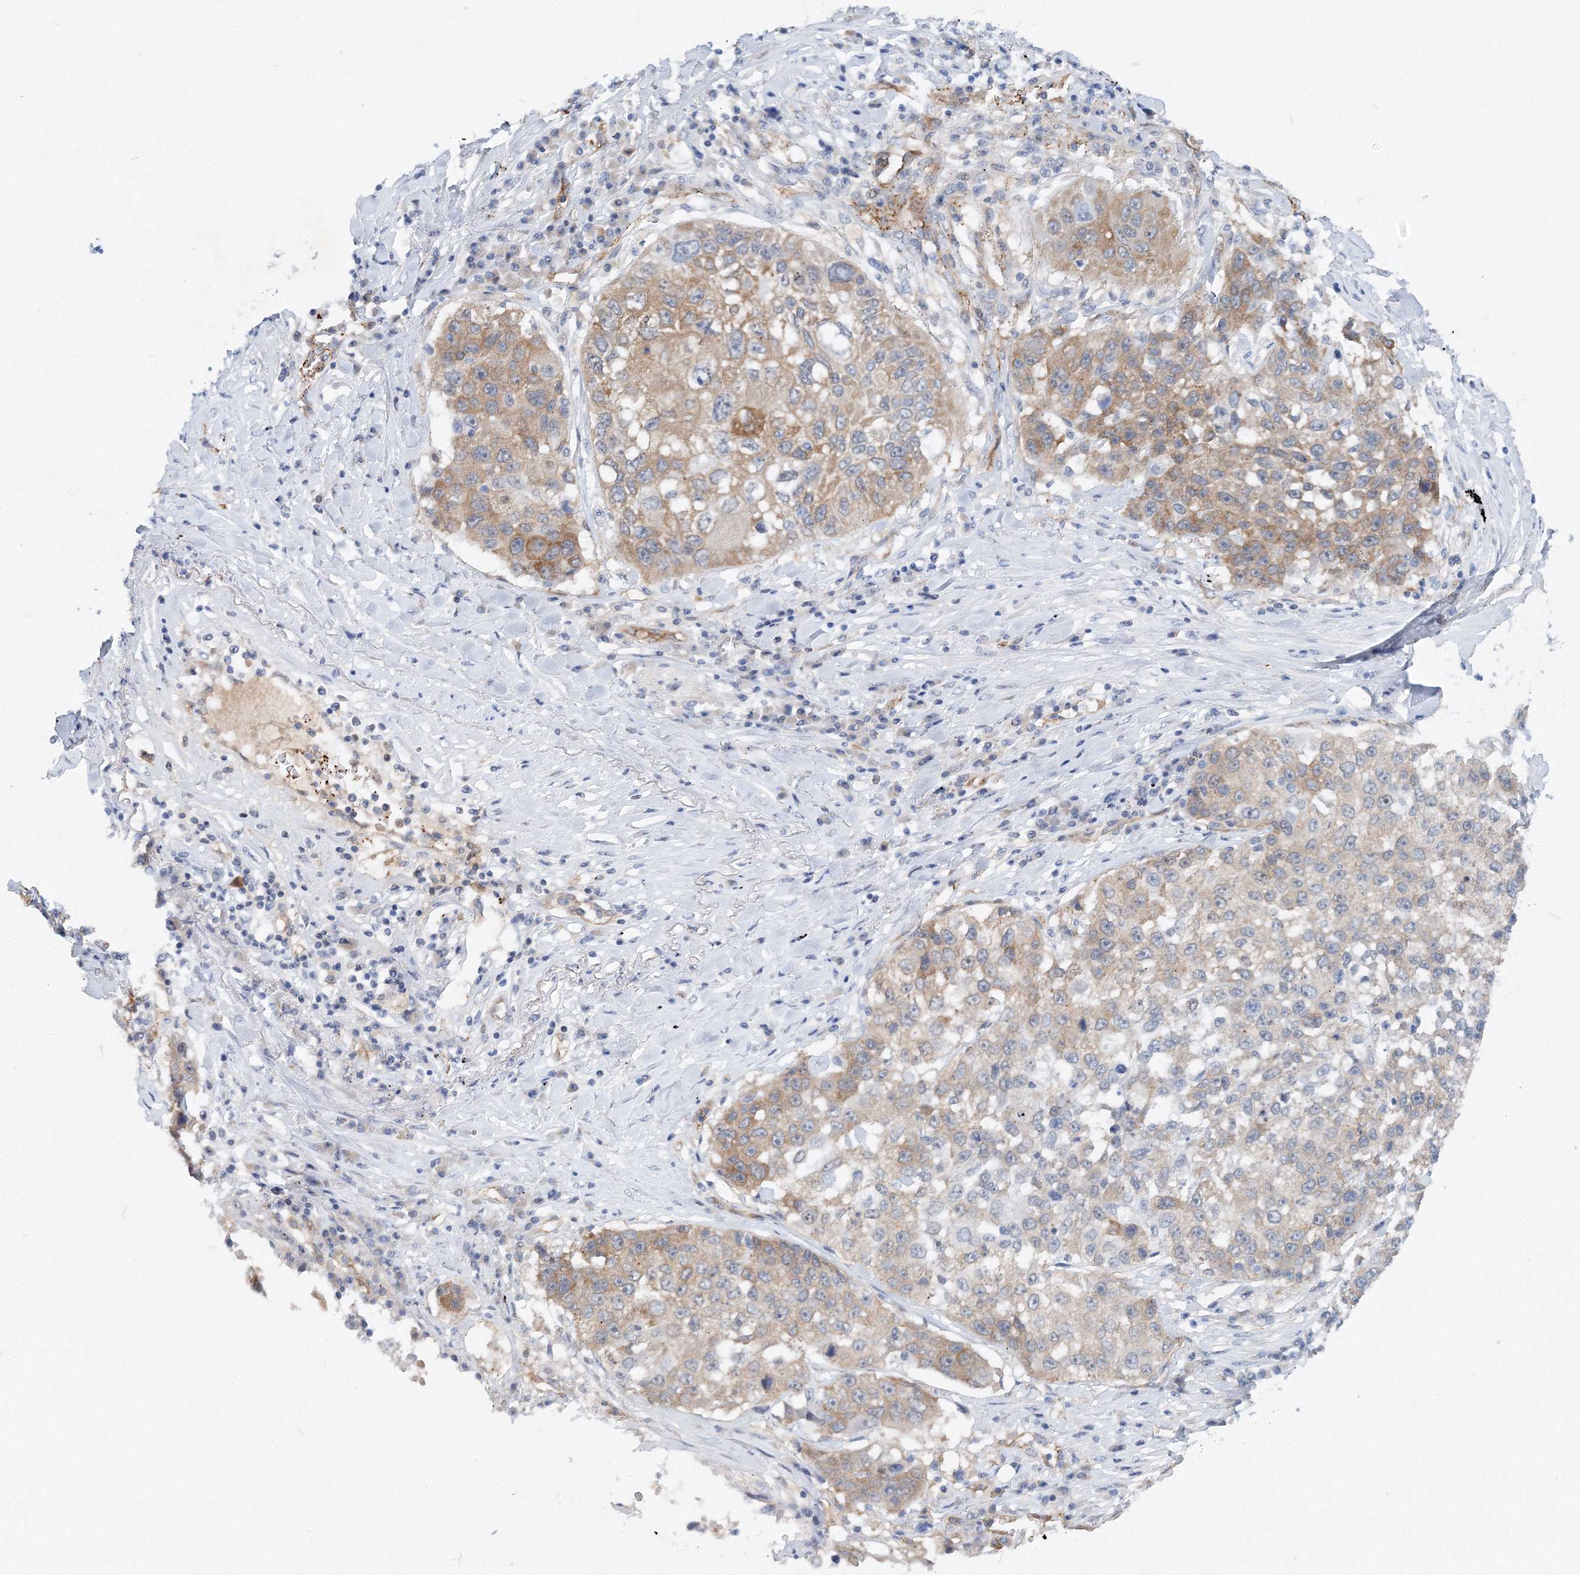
{"staining": {"intensity": "moderate", "quantity": "25%-75%", "location": "cytoplasmic/membranous"}, "tissue": "lung cancer", "cell_type": "Tumor cells", "image_type": "cancer", "snomed": [{"axis": "morphology", "description": "Squamous cell carcinoma, NOS"}, {"axis": "topography", "description": "Lung"}], "caption": "A high-resolution image shows immunohistochemistry (IHC) staining of lung cancer (squamous cell carcinoma), which shows moderate cytoplasmic/membranous positivity in about 25%-75% of tumor cells.", "gene": "TANC1", "patient": {"sex": "male", "age": 61}}